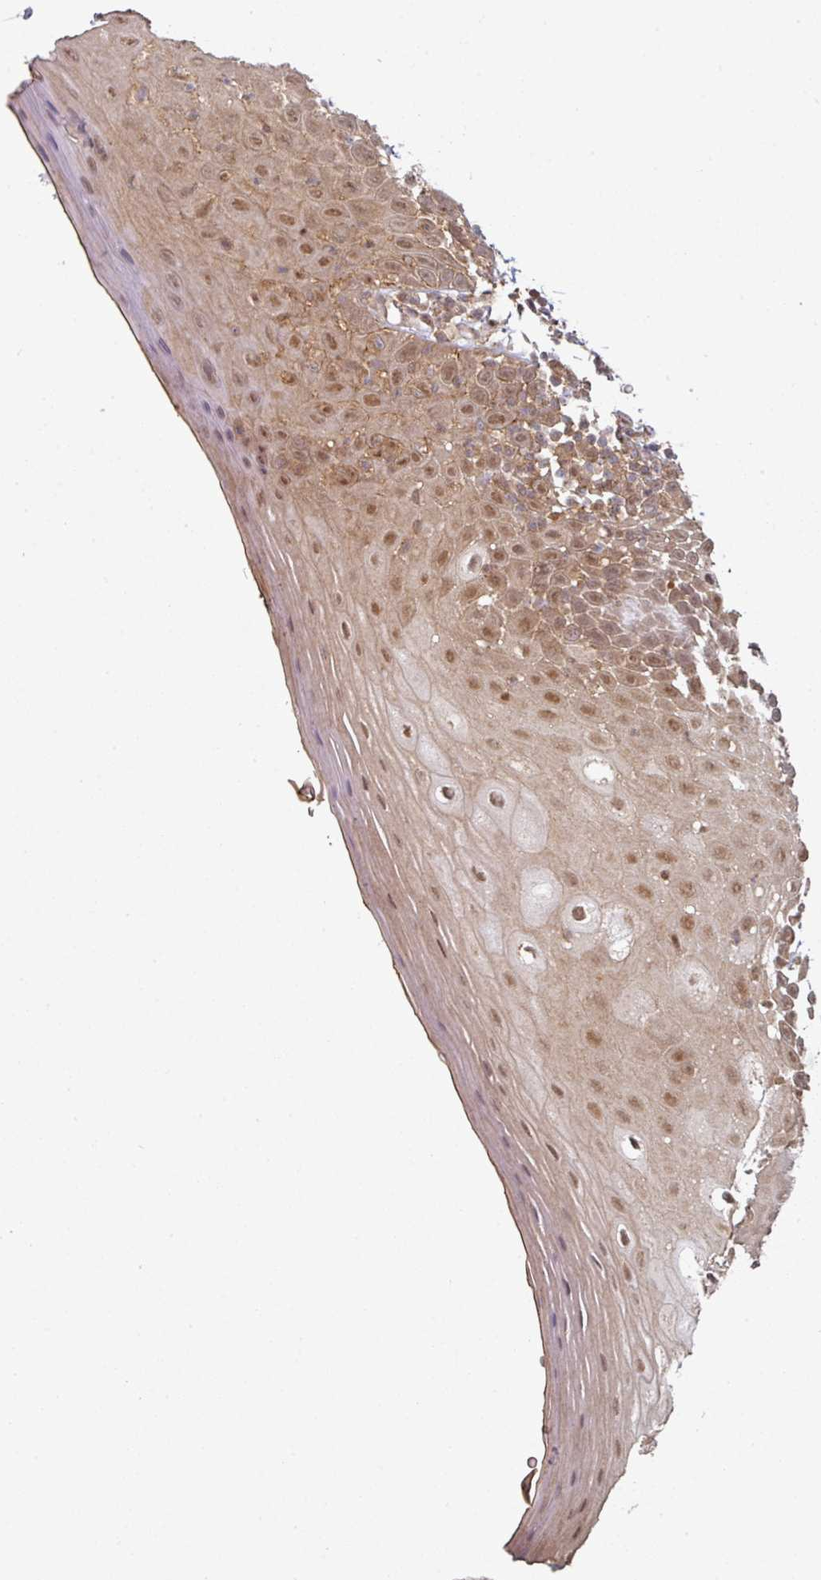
{"staining": {"intensity": "moderate", "quantity": ">75%", "location": "cytoplasmic/membranous,nuclear"}, "tissue": "oral mucosa", "cell_type": "Squamous epithelial cells", "image_type": "normal", "snomed": [{"axis": "morphology", "description": "Normal tissue, NOS"}, {"axis": "morphology", "description": "Squamous cell carcinoma, NOS"}, {"axis": "topography", "description": "Oral tissue"}, {"axis": "topography", "description": "Tounge, NOS"}, {"axis": "topography", "description": "Head-Neck"}], "caption": "A micrograph of oral mucosa stained for a protein exhibits moderate cytoplasmic/membranous,nuclear brown staining in squamous epithelial cells. (brown staining indicates protein expression, while blue staining denotes nuclei).", "gene": "PSME3IP1", "patient": {"sex": "male", "age": 76}}